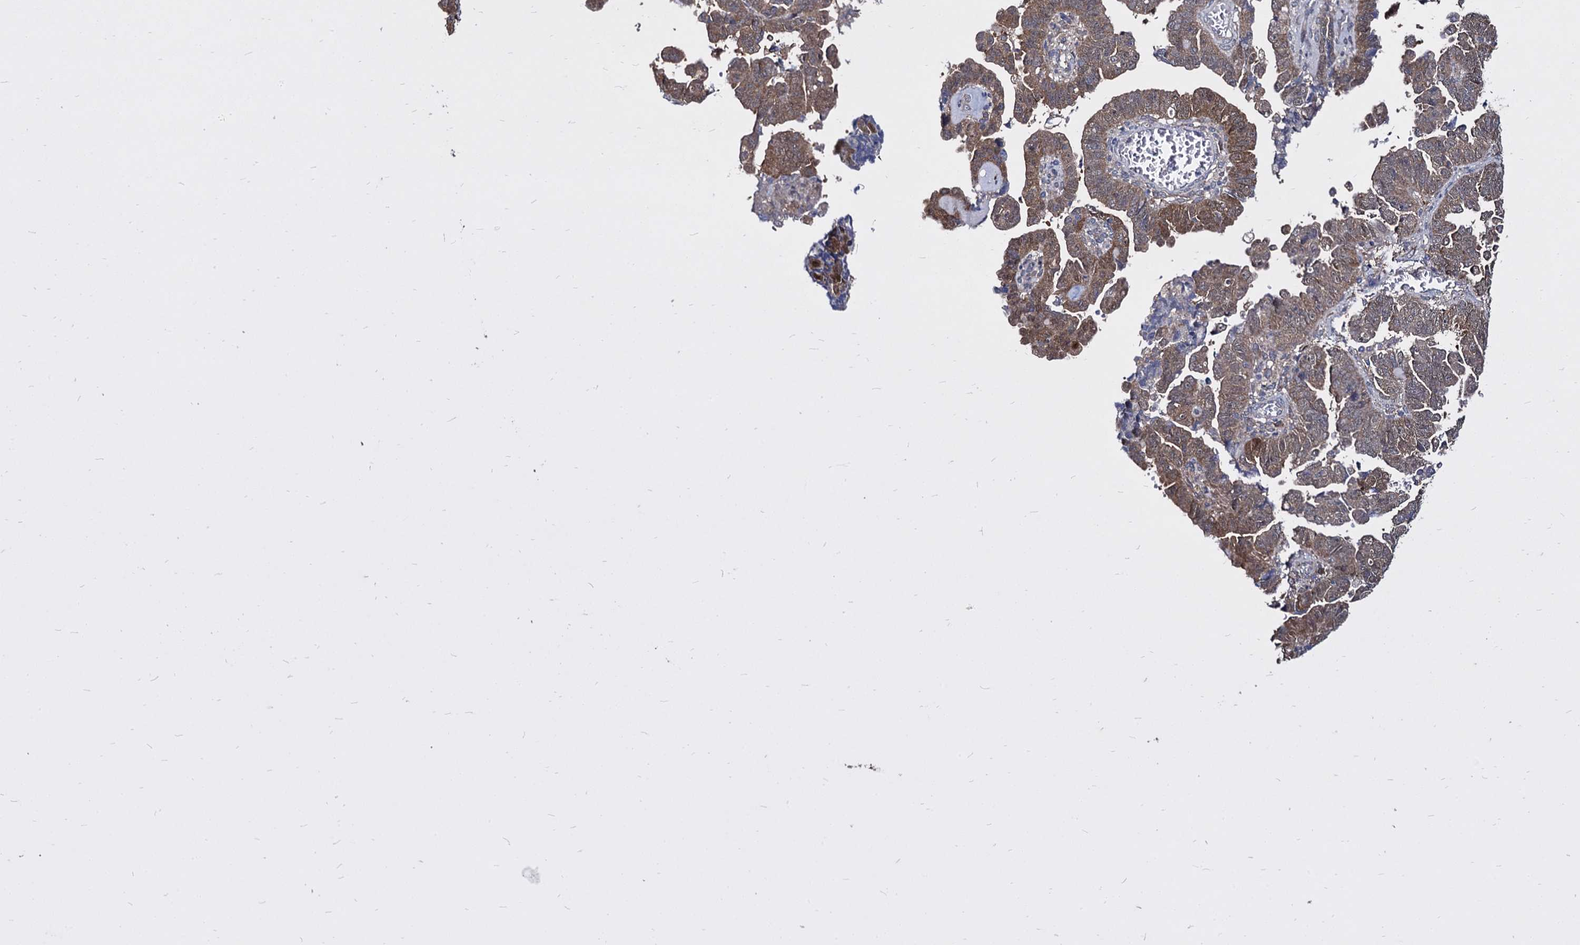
{"staining": {"intensity": "moderate", "quantity": ">75%", "location": "cytoplasmic/membranous"}, "tissue": "endometrial cancer", "cell_type": "Tumor cells", "image_type": "cancer", "snomed": [{"axis": "morphology", "description": "Adenocarcinoma, NOS"}, {"axis": "topography", "description": "Endometrium"}], "caption": "Endometrial cancer (adenocarcinoma) stained with IHC displays moderate cytoplasmic/membranous expression in about >75% of tumor cells.", "gene": "NME1", "patient": {"sex": "female", "age": 75}}